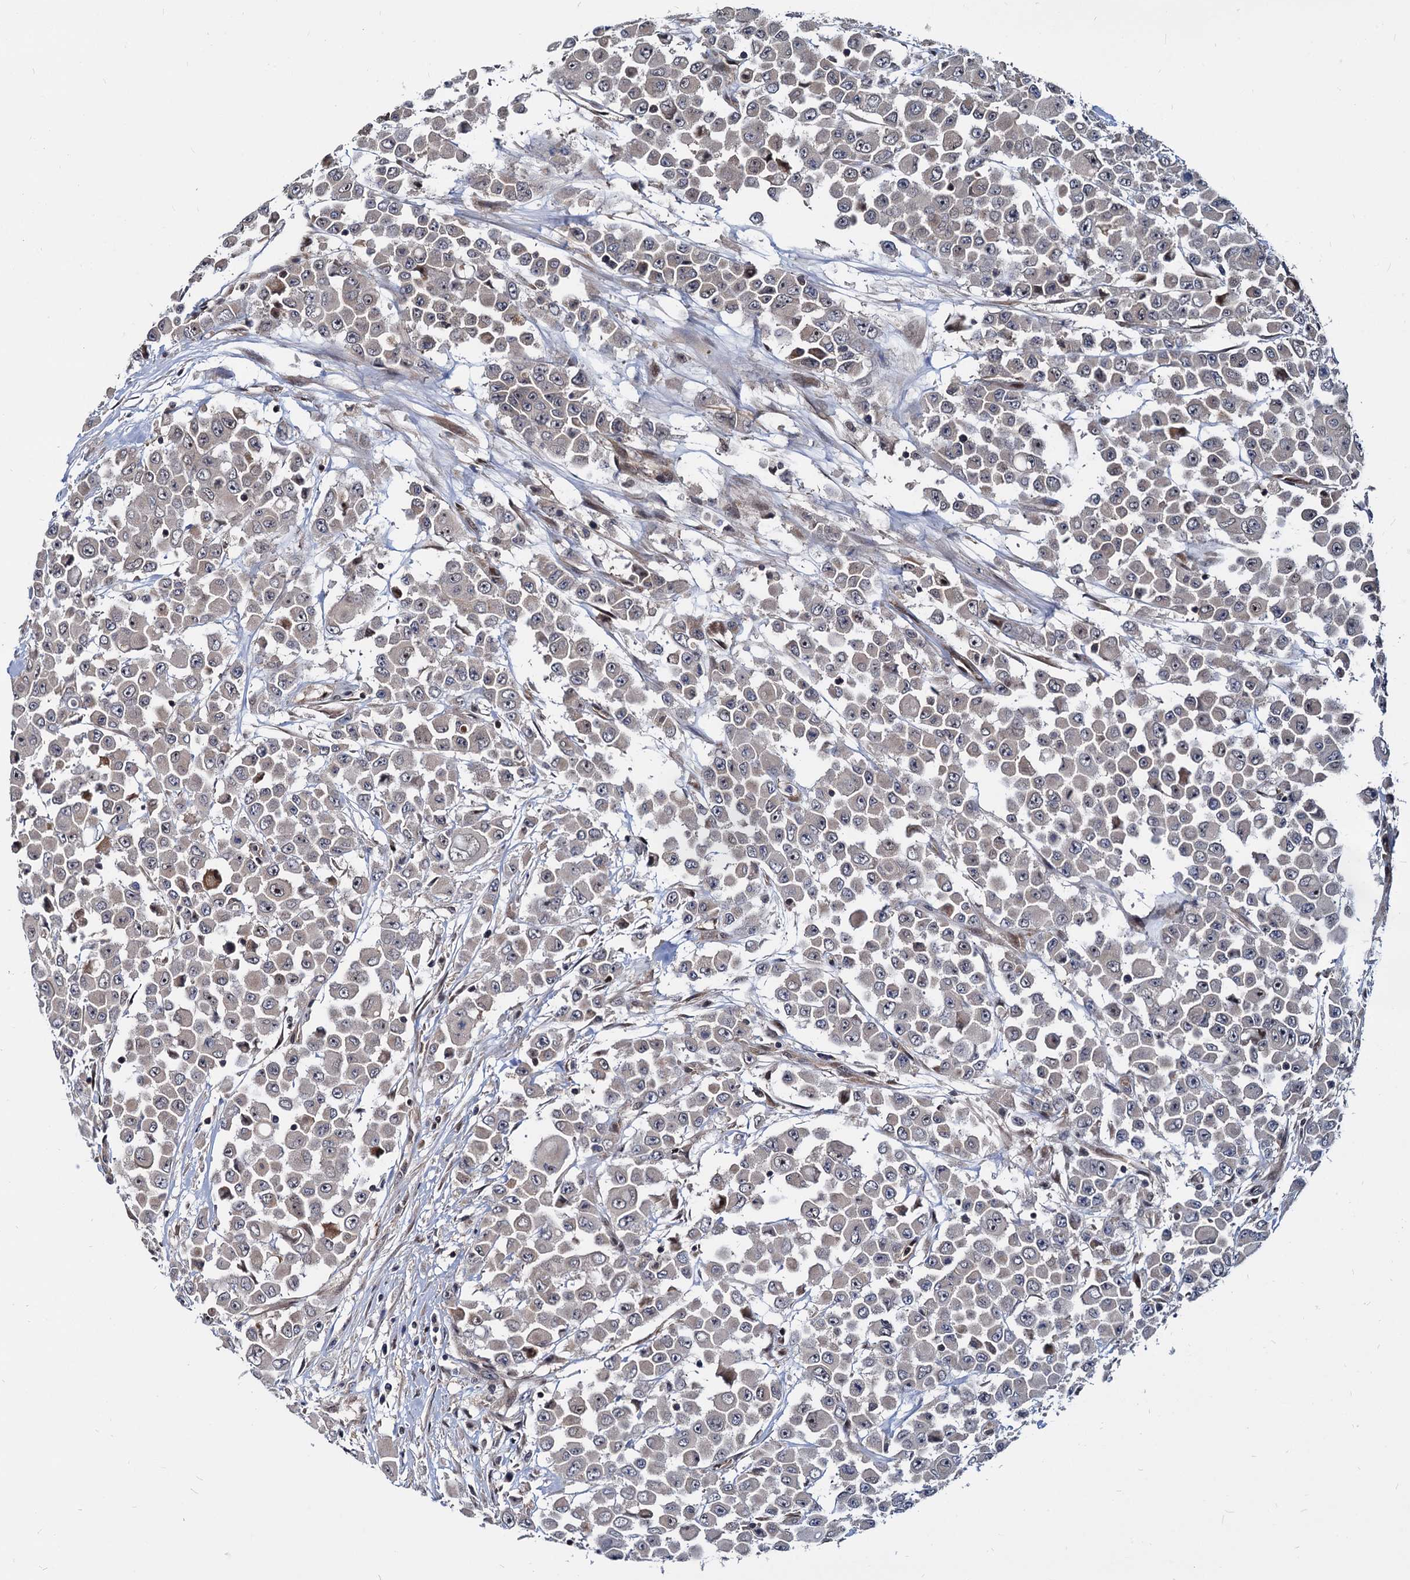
{"staining": {"intensity": "negative", "quantity": "none", "location": "none"}, "tissue": "colorectal cancer", "cell_type": "Tumor cells", "image_type": "cancer", "snomed": [{"axis": "morphology", "description": "Adenocarcinoma, NOS"}, {"axis": "topography", "description": "Colon"}], "caption": "DAB (3,3'-diaminobenzidine) immunohistochemical staining of adenocarcinoma (colorectal) shows no significant positivity in tumor cells.", "gene": "UBLCP1", "patient": {"sex": "male", "age": 51}}